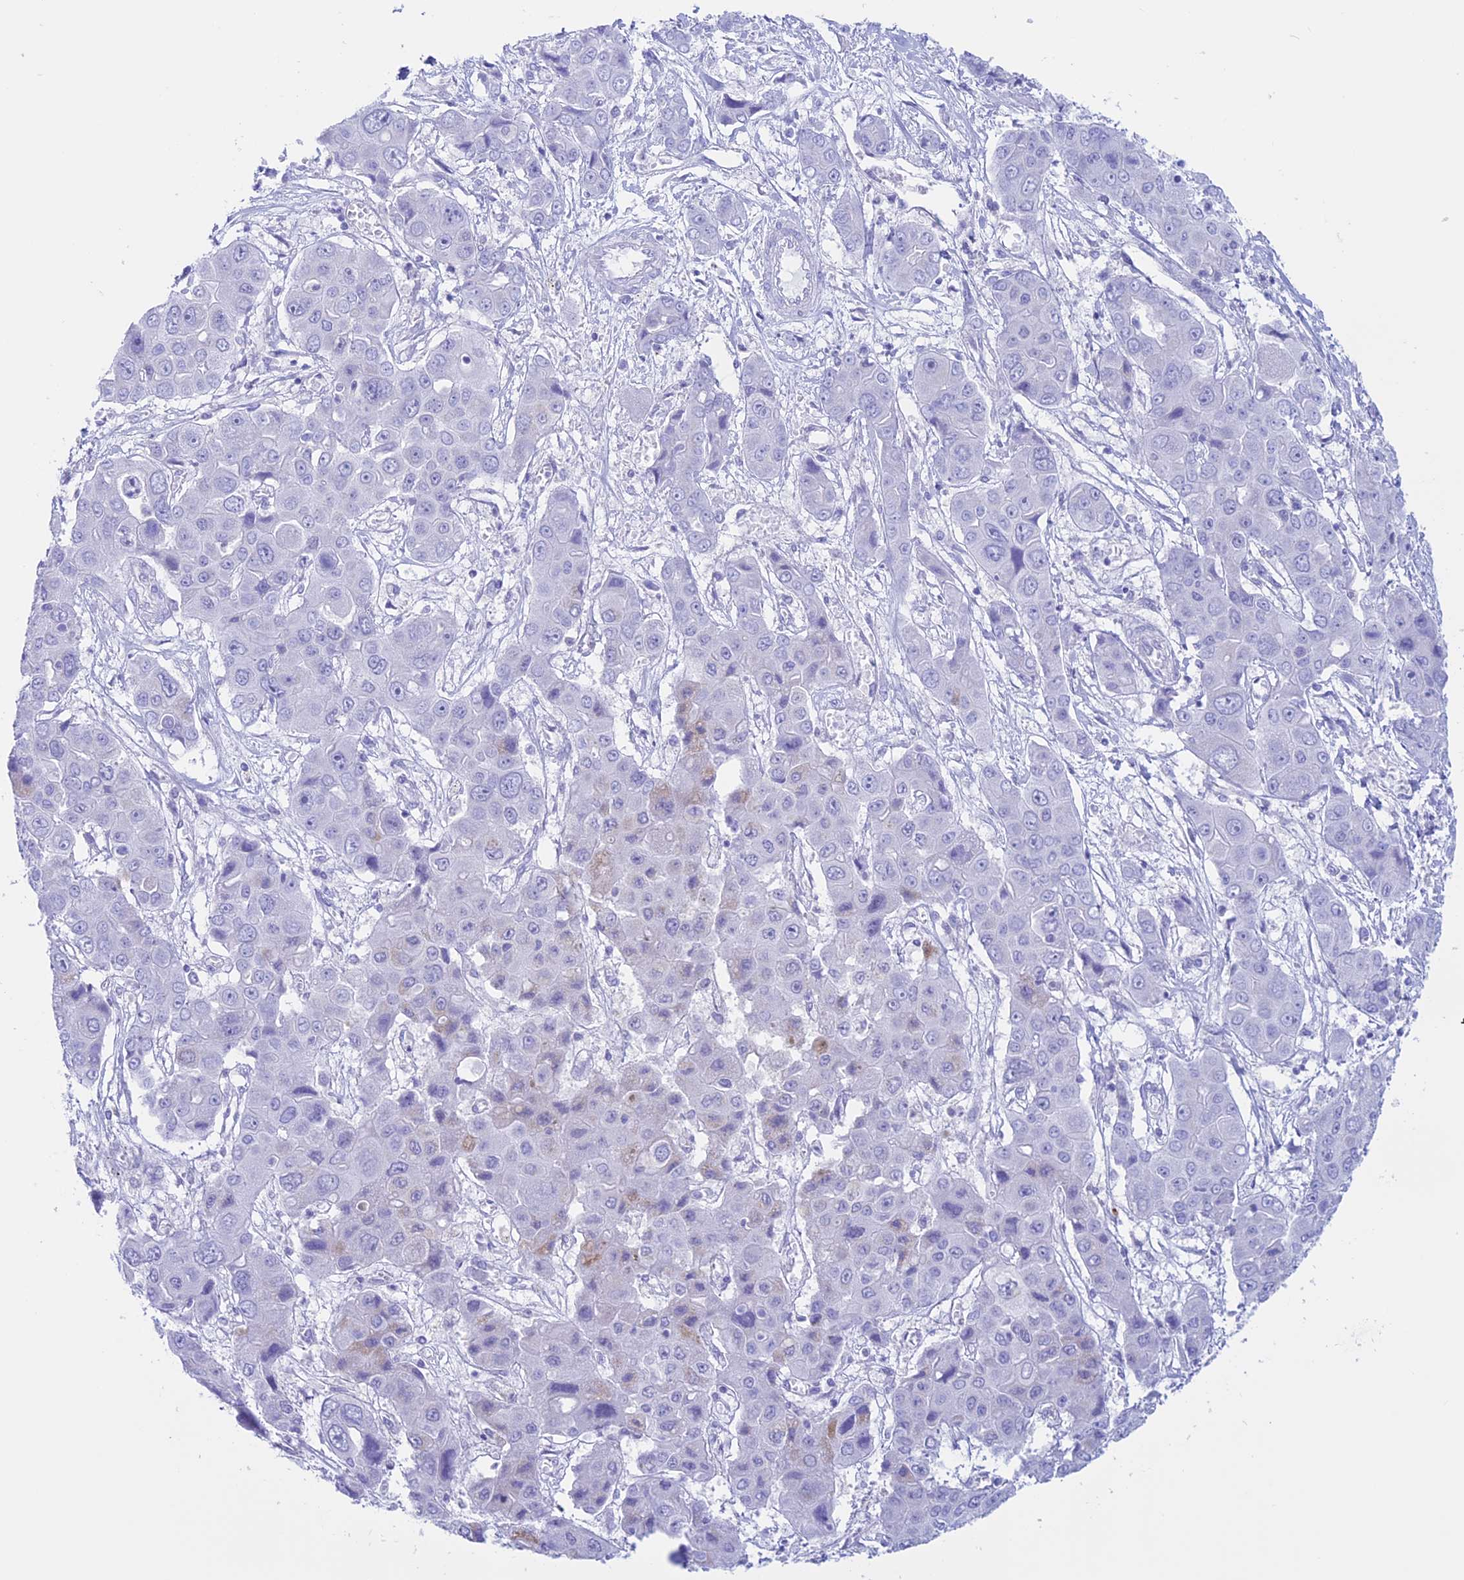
{"staining": {"intensity": "negative", "quantity": "none", "location": "none"}, "tissue": "liver cancer", "cell_type": "Tumor cells", "image_type": "cancer", "snomed": [{"axis": "morphology", "description": "Cholangiocarcinoma"}, {"axis": "topography", "description": "Liver"}], "caption": "Liver cholangiocarcinoma was stained to show a protein in brown. There is no significant expression in tumor cells. (Brightfield microscopy of DAB (3,3'-diaminobenzidine) IHC at high magnification).", "gene": "RP1", "patient": {"sex": "male", "age": 67}}